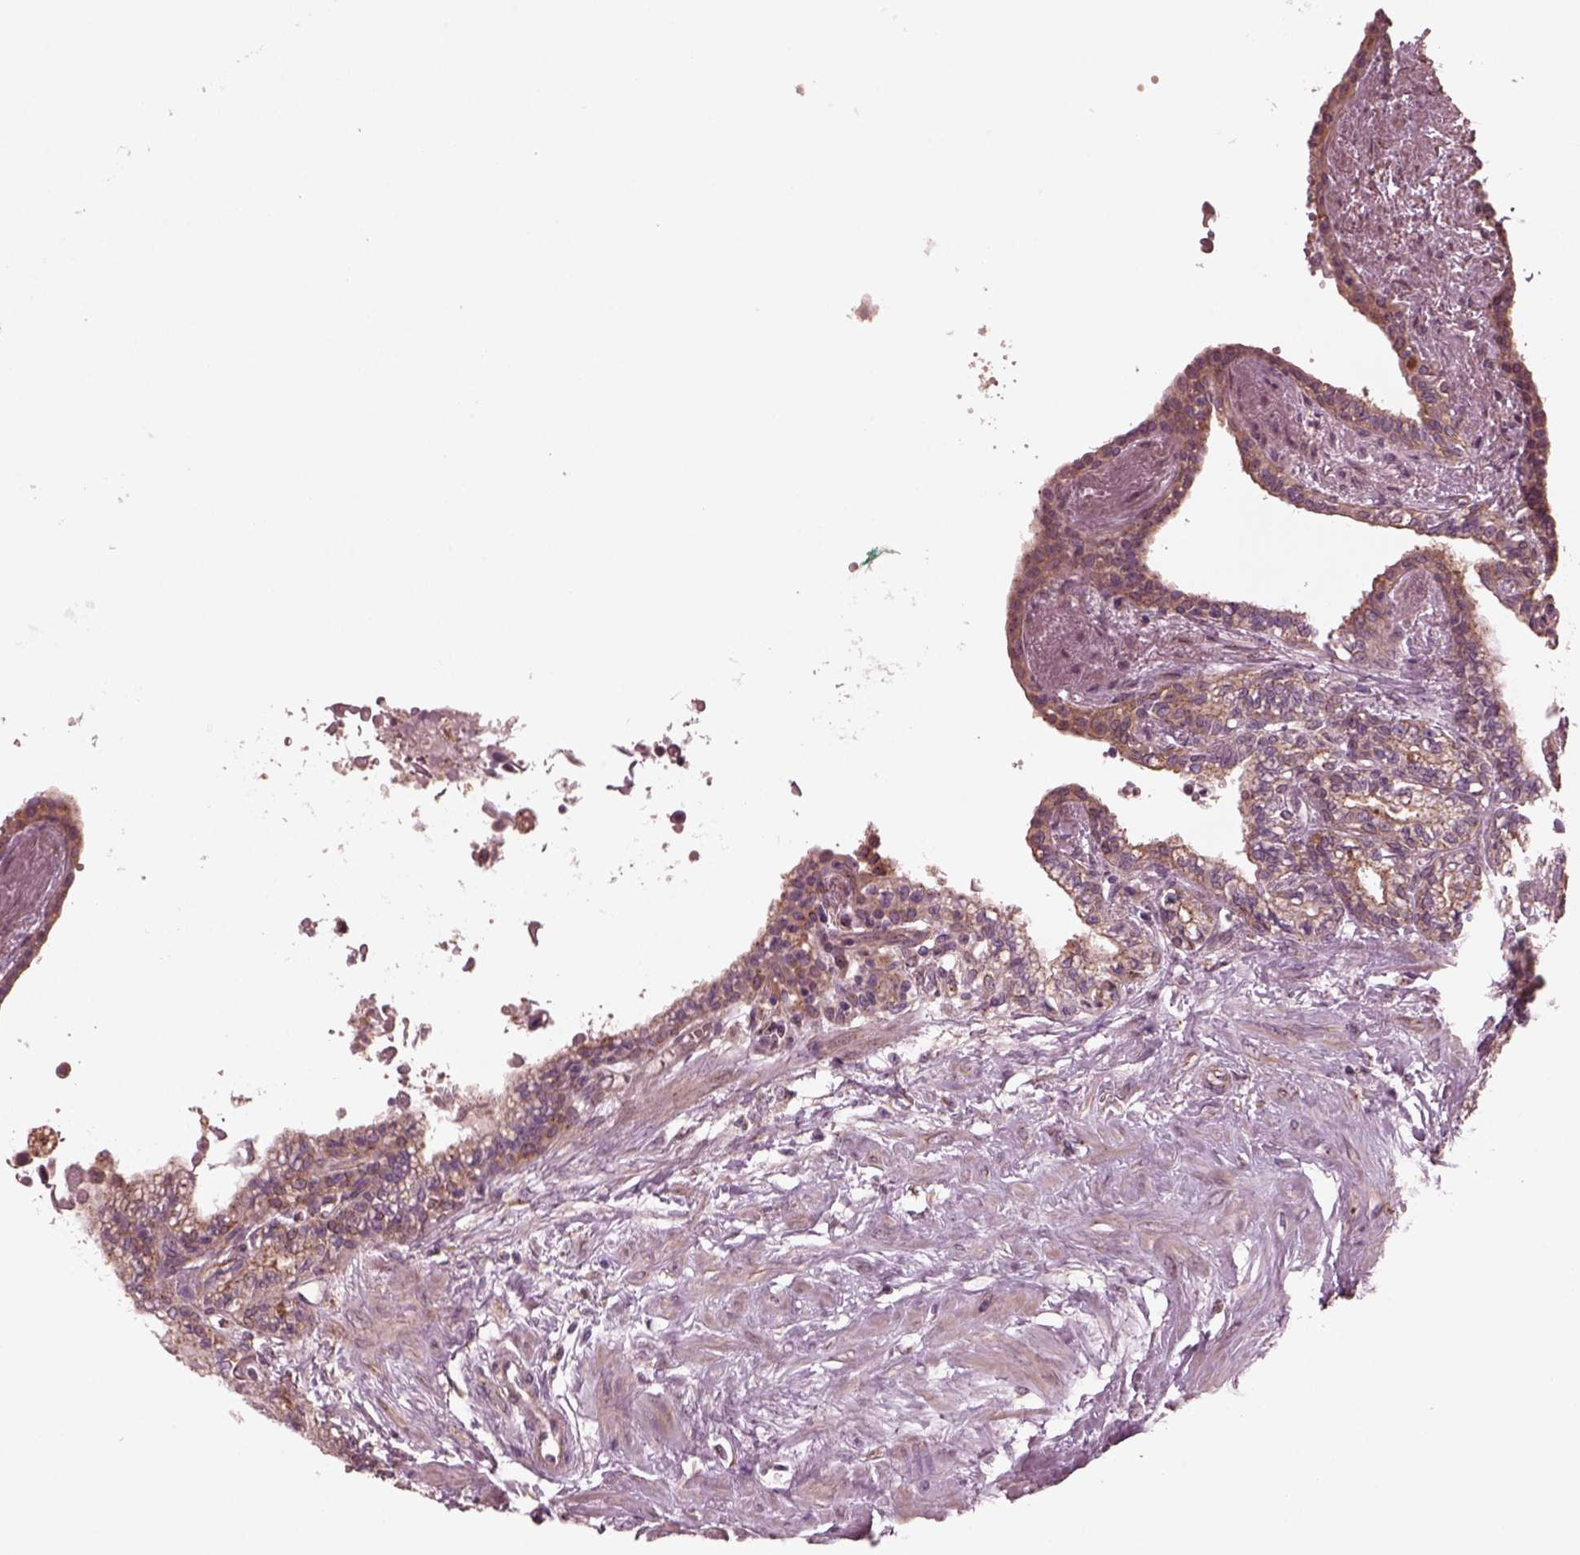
{"staining": {"intensity": "moderate", "quantity": ">75%", "location": "cytoplasmic/membranous"}, "tissue": "seminal vesicle", "cell_type": "Glandular cells", "image_type": "normal", "snomed": [{"axis": "morphology", "description": "Normal tissue, NOS"}, {"axis": "morphology", "description": "Urothelial carcinoma, NOS"}, {"axis": "topography", "description": "Urinary bladder"}, {"axis": "topography", "description": "Seminal veicle"}], "caption": "Glandular cells exhibit medium levels of moderate cytoplasmic/membranous staining in about >75% of cells in normal seminal vesicle. (DAB = brown stain, brightfield microscopy at high magnification).", "gene": "TUBG1", "patient": {"sex": "male", "age": 76}}